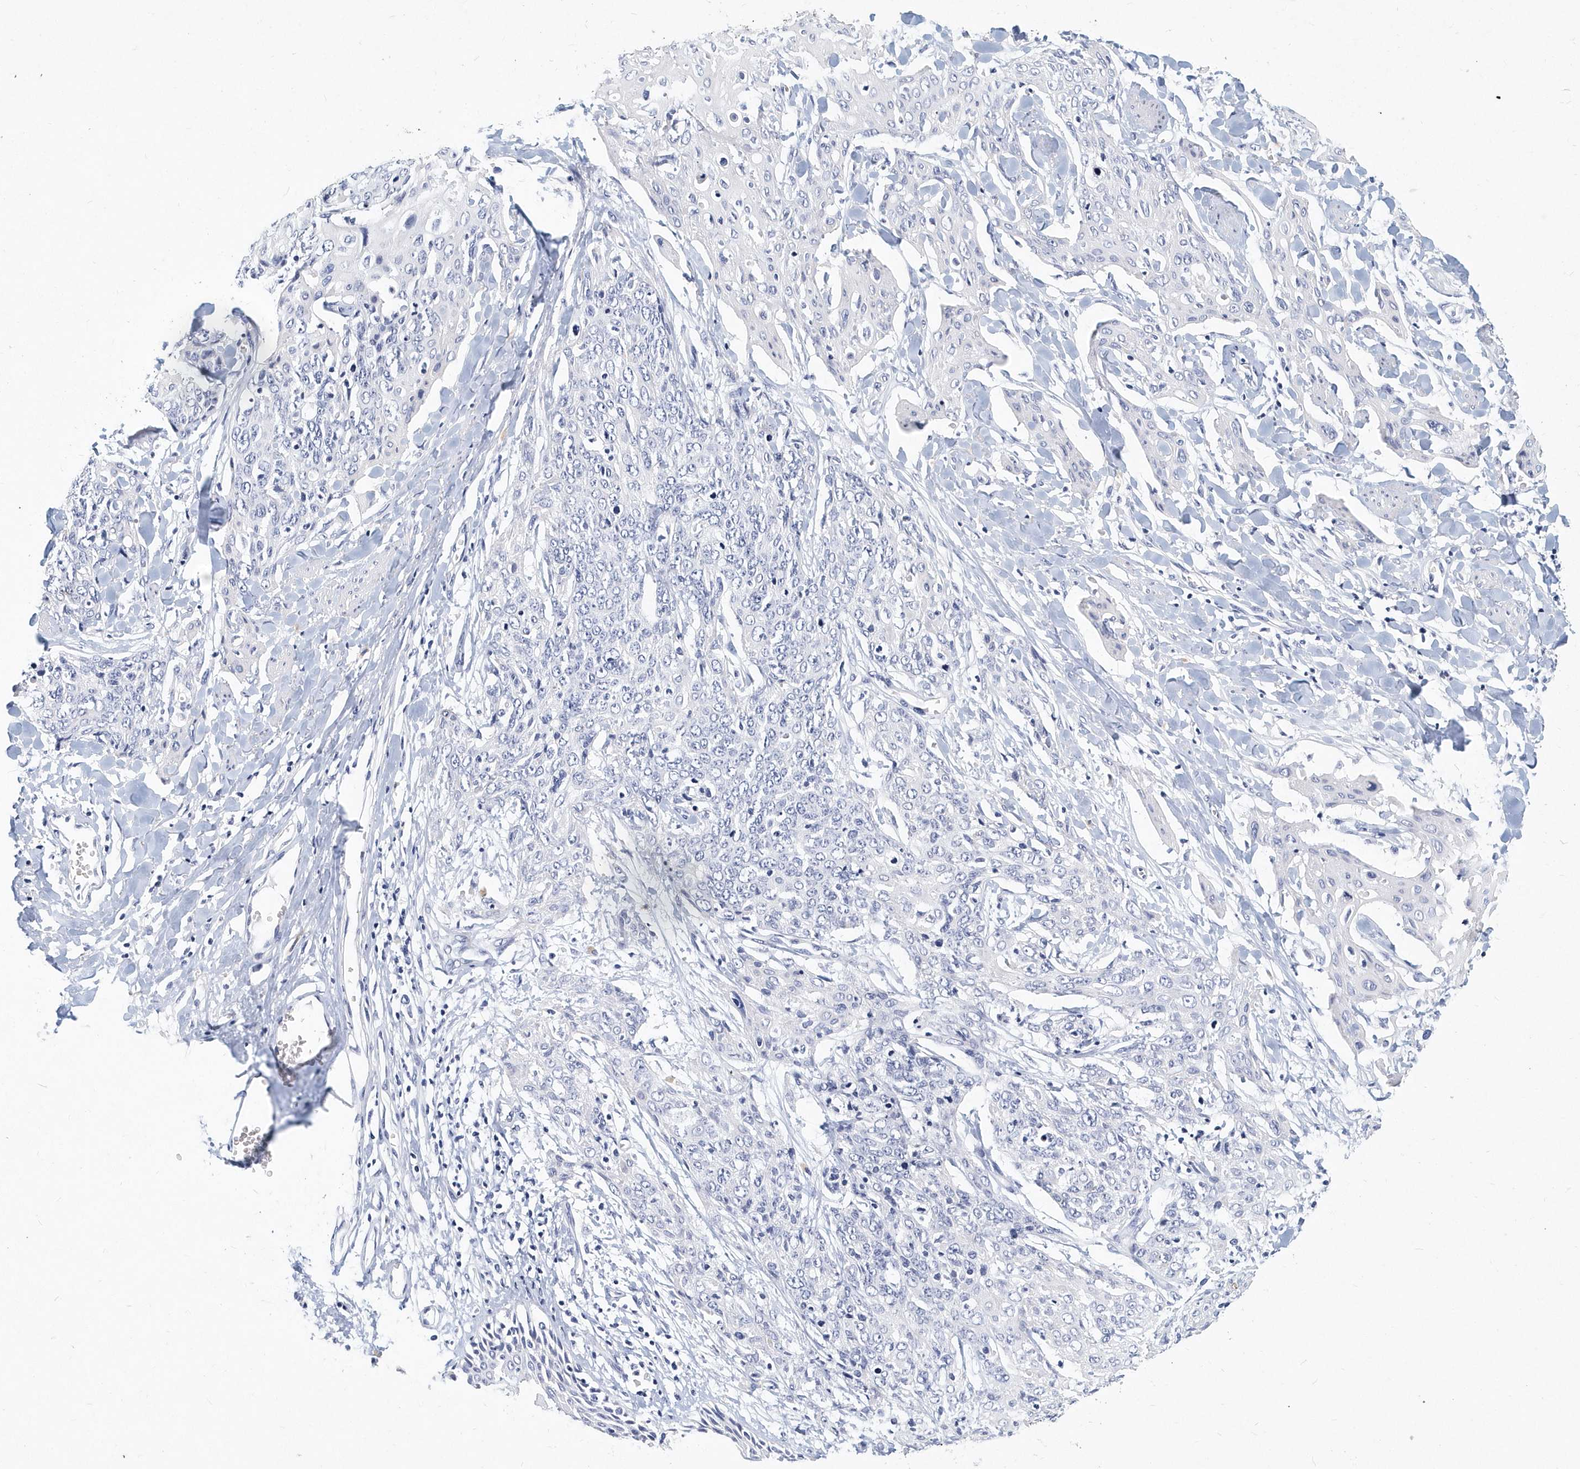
{"staining": {"intensity": "negative", "quantity": "none", "location": "none"}, "tissue": "skin cancer", "cell_type": "Tumor cells", "image_type": "cancer", "snomed": [{"axis": "morphology", "description": "Squamous cell carcinoma, NOS"}, {"axis": "topography", "description": "Skin"}, {"axis": "topography", "description": "Vulva"}], "caption": "High magnification brightfield microscopy of squamous cell carcinoma (skin) stained with DAB (3,3'-diaminobenzidine) (brown) and counterstained with hematoxylin (blue): tumor cells show no significant expression. (DAB (3,3'-diaminobenzidine) IHC with hematoxylin counter stain).", "gene": "ITGA2B", "patient": {"sex": "female", "age": 85}}